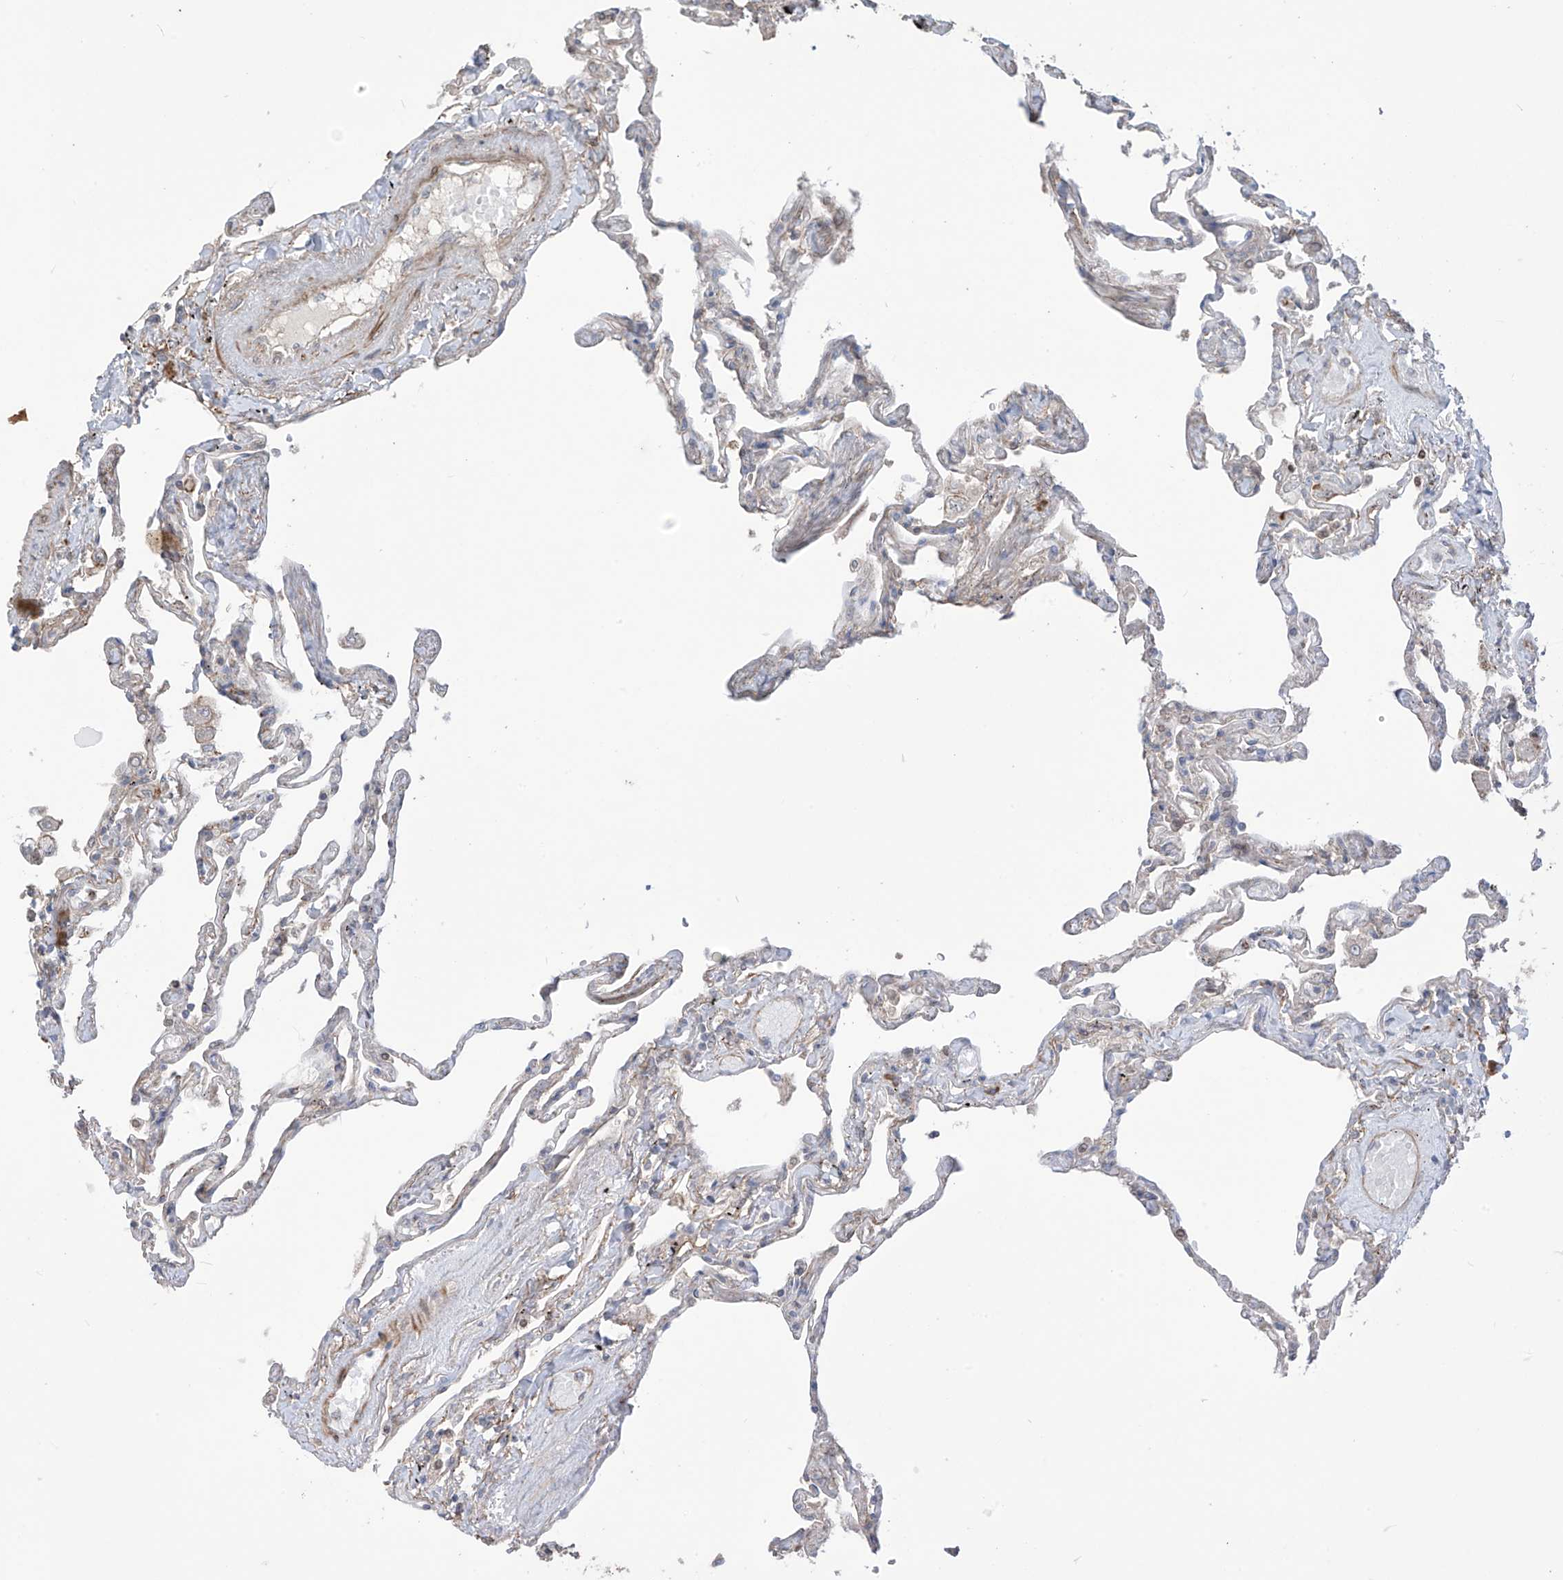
{"staining": {"intensity": "negative", "quantity": "none", "location": "none"}, "tissue": "lung", "cell_type": "Alveolar cells", "image_type": "normal", "snomed": [{"axis": "morphology", "description": "Normal tissue, NOS"}, {"axis": "topography", "description": "Lung"}], "caption": "Immunohistochemistry of unremarkable lung displays no expression in alveolar cells. (Stains: DAB immunohistochemistry with hematoxylin counter stain, Microscopy: brightfield microscopy at high magnification).", "gene": "LRRC74A", "patient": {"sex": "female", "age": 67}}